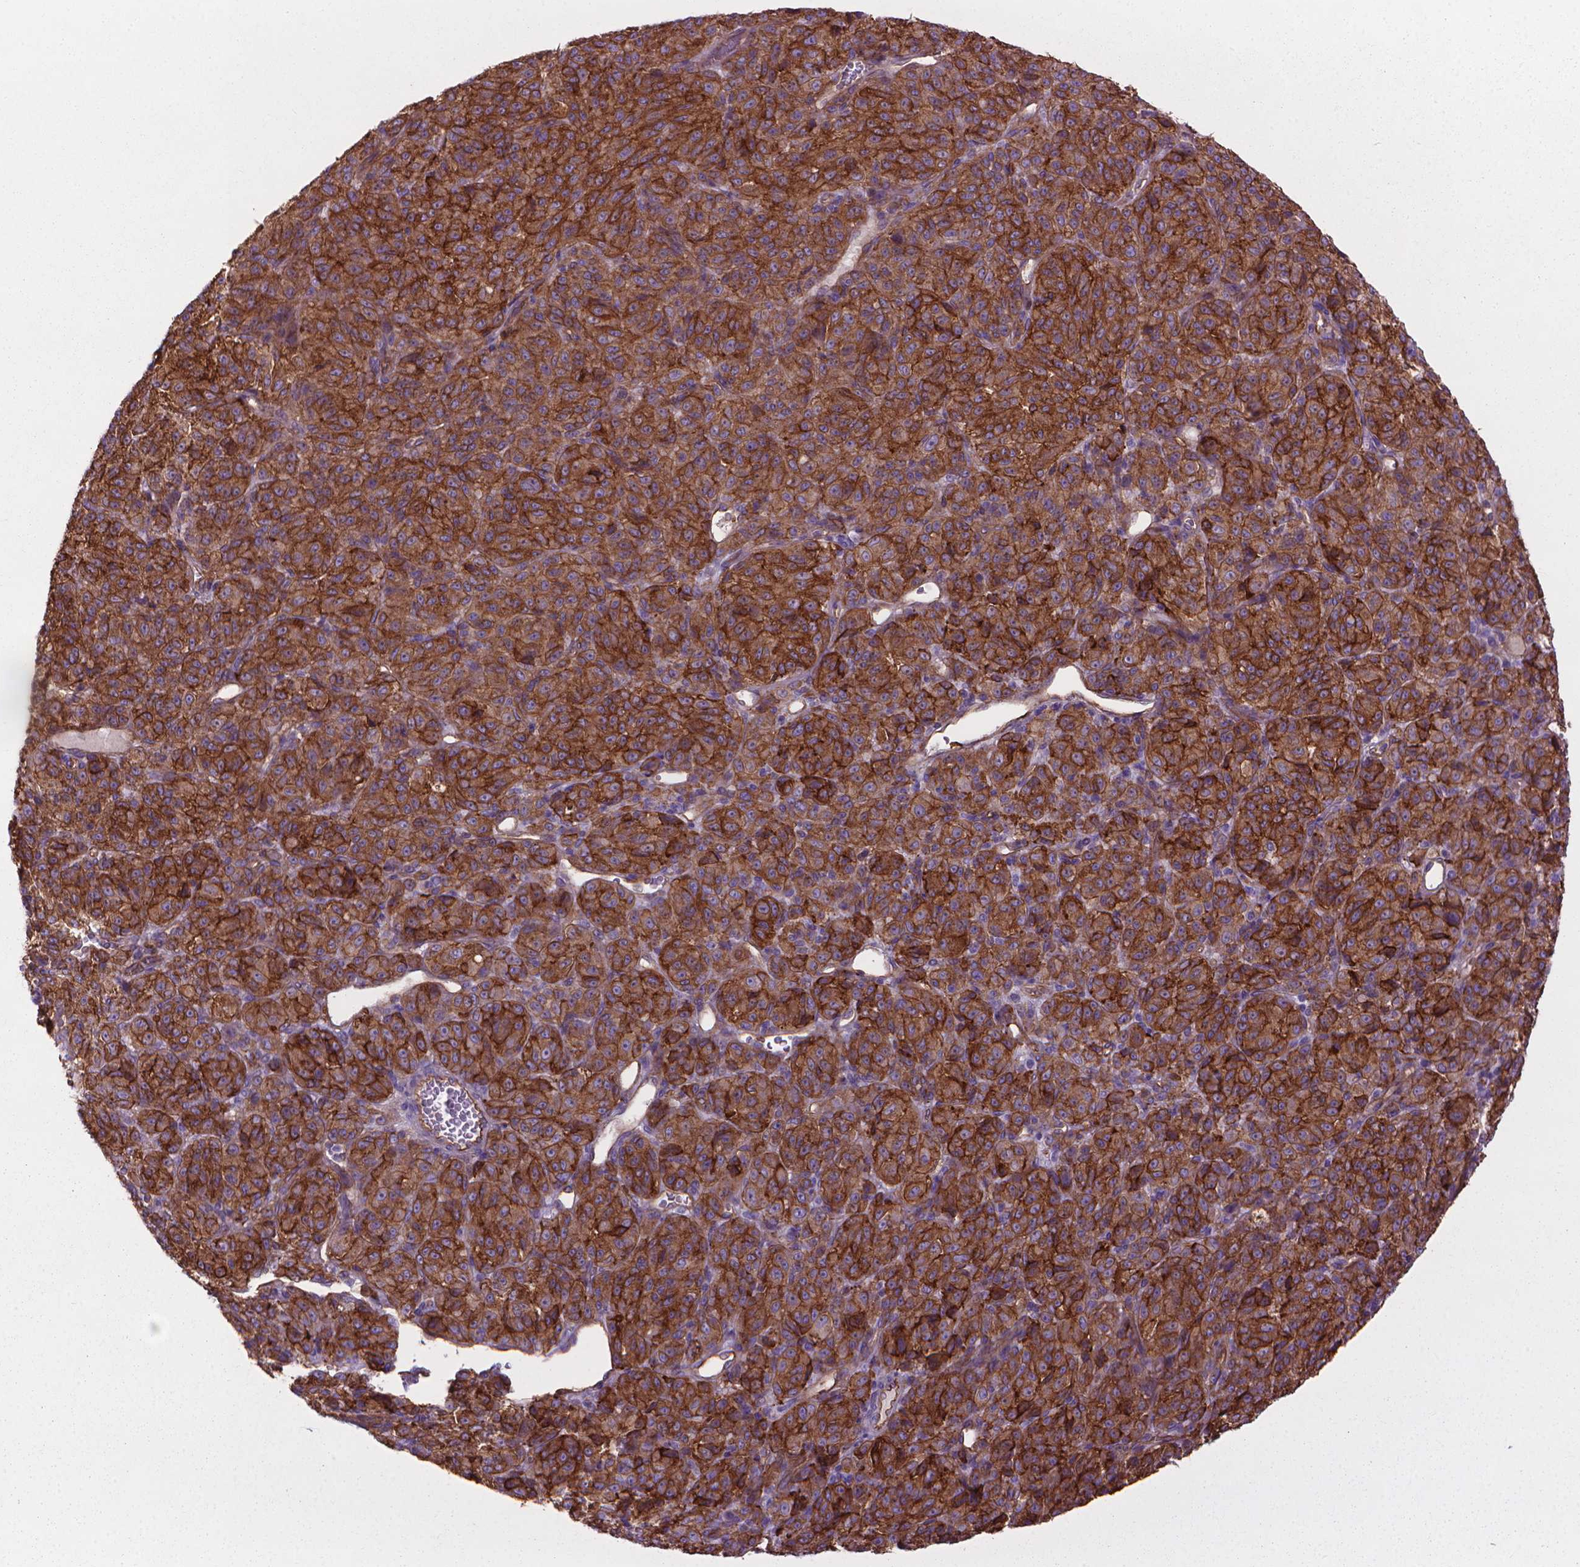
{"staining": {"intensity": "strong", "quantity": ">75%", "location": "cytoplasmic/membranous"}, "tissue": "melanoma", "cell_type": "Tumor cells", "image_type": "cancer", "snomed": [{"axis": "morphology", "description": "Malignant melanoma, Metastatic site"}, {"axis": "topography", "description": "Brain"}], "caption": "DAB (3,3'-diaminobenzidine) immunohistochemical staining of malignant melanoma (metastatic site) reveals strong cytoplasmic/membranous protein positivity in approximately >75% of tumor cells.", "gene": "TENT5A", "patient": {"sex": "female", "age": 56}}